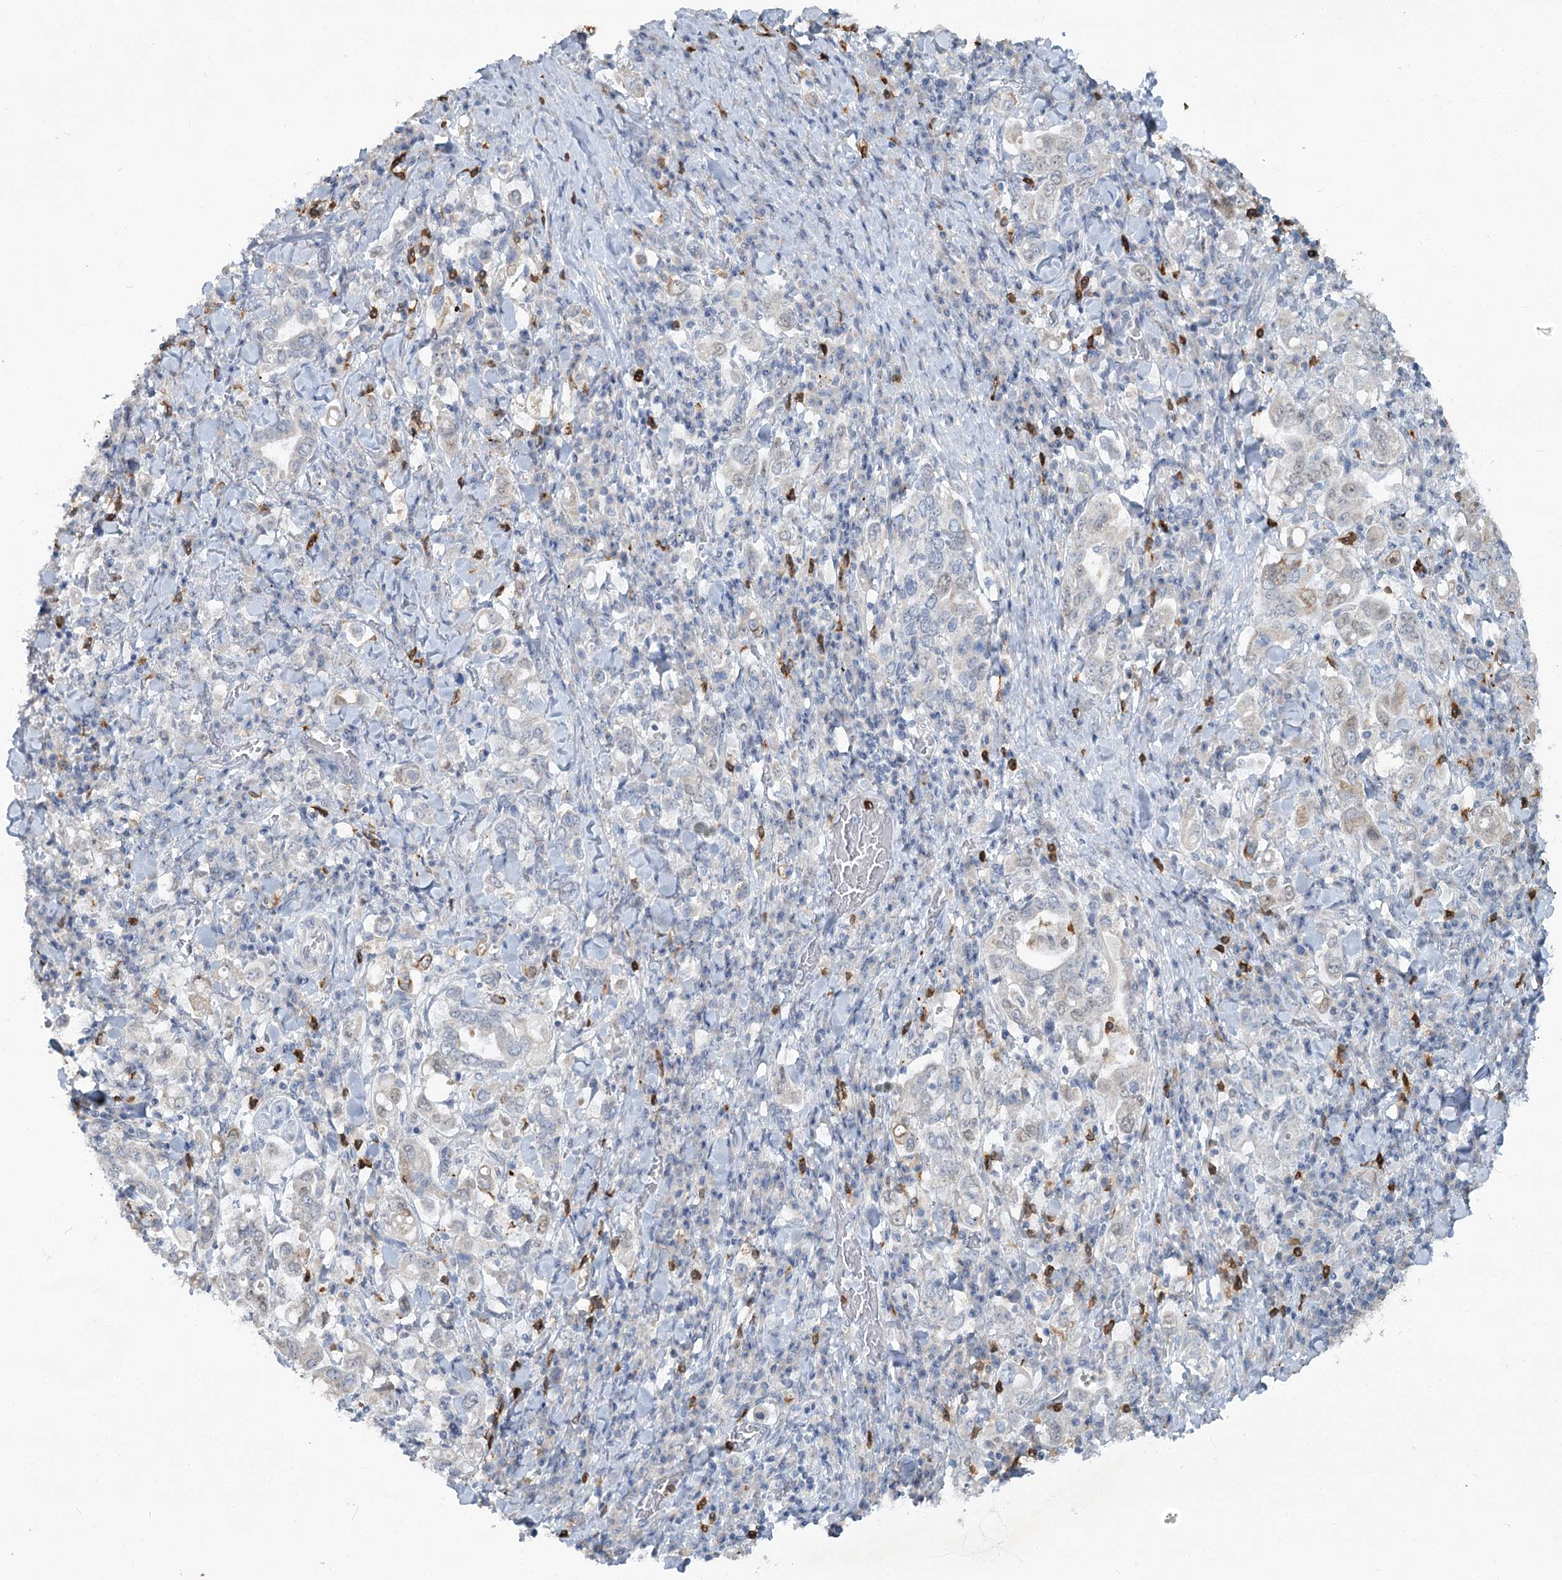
{"staining": {"intensity": "negative", "quantity": "none", "location": "none"}, "tissue": "stomach cancer", "cell_type": "Tumor cells", "image_type": "cancer", "snomed": [{"axis": "morphology", "description": "Adenocarcinoma, NOS"}, {"axis": "topography", "description": "Stomach, upper"}], "caption": "Stomach cancer was stained to show a protein in brown. There is no significant staining in tumor cells. Nuclei are stained in blue.", "gene": "ABITRAM", "patient": {"sex": "male", "age": 62}}